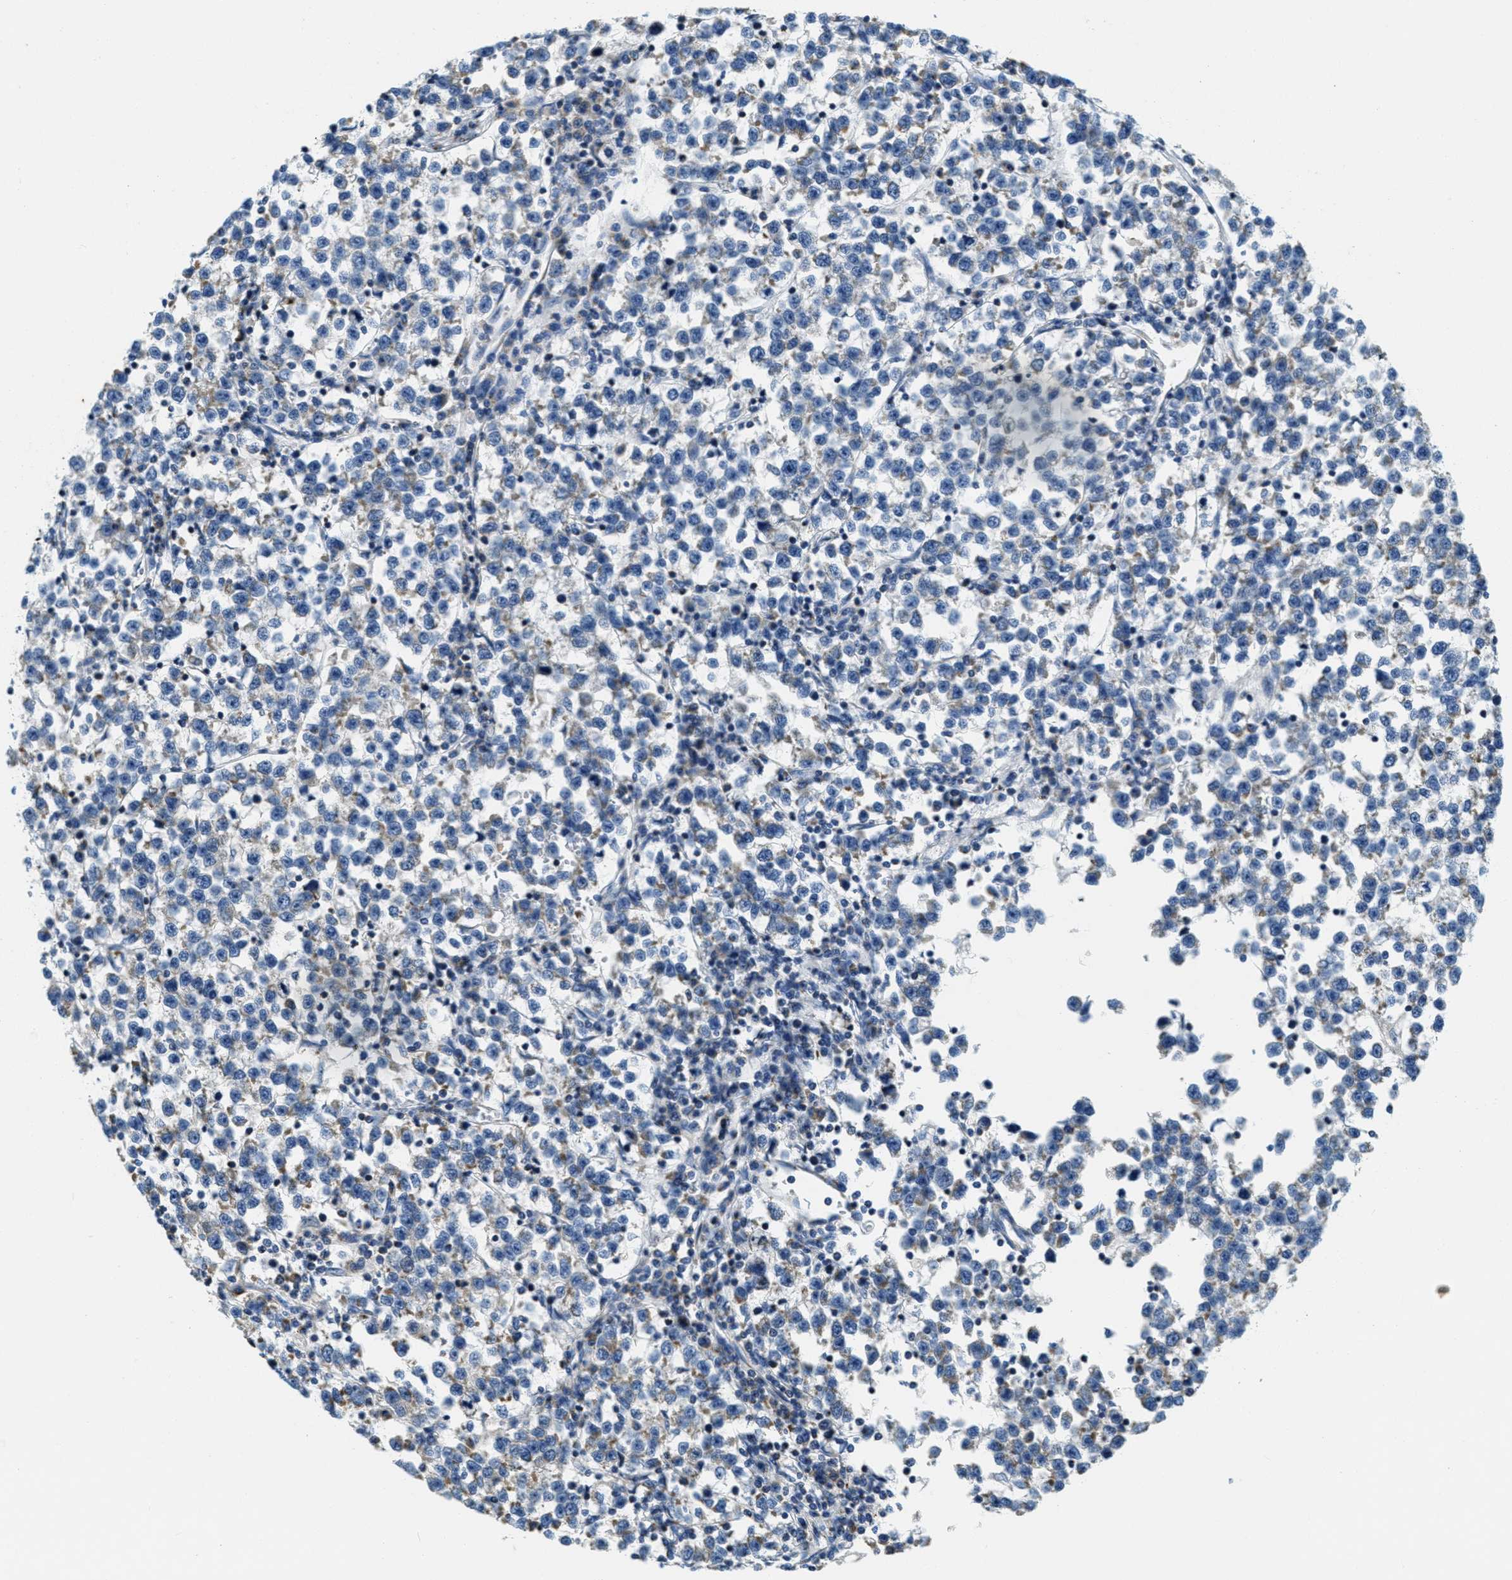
{"staining": {"intensity": "weak", "quantity": "25%-75%", "location": "cytoplasmic/membranous"}, "tissue": "testis cancer", "cell_type": "Tumor cells", "image_type": "cancer", "snomed": [{"axis": "morphology", "description": "Normal tissue, NOS"}, {"axis": "morphology", "description": "Seminoma, NOS"}, {"axis": "topography", "description": "Testis"}], "caption": "Immunohistochemical staining of testis cancer reveals weak cytoplasmic/membranous protein expression in about 25%-75% of tumor cells. (brown staining indicates protein expression, while blue staining denotes nuclei).", "gene": "CA4", "patient": {"sex": "male", "age": 43}}